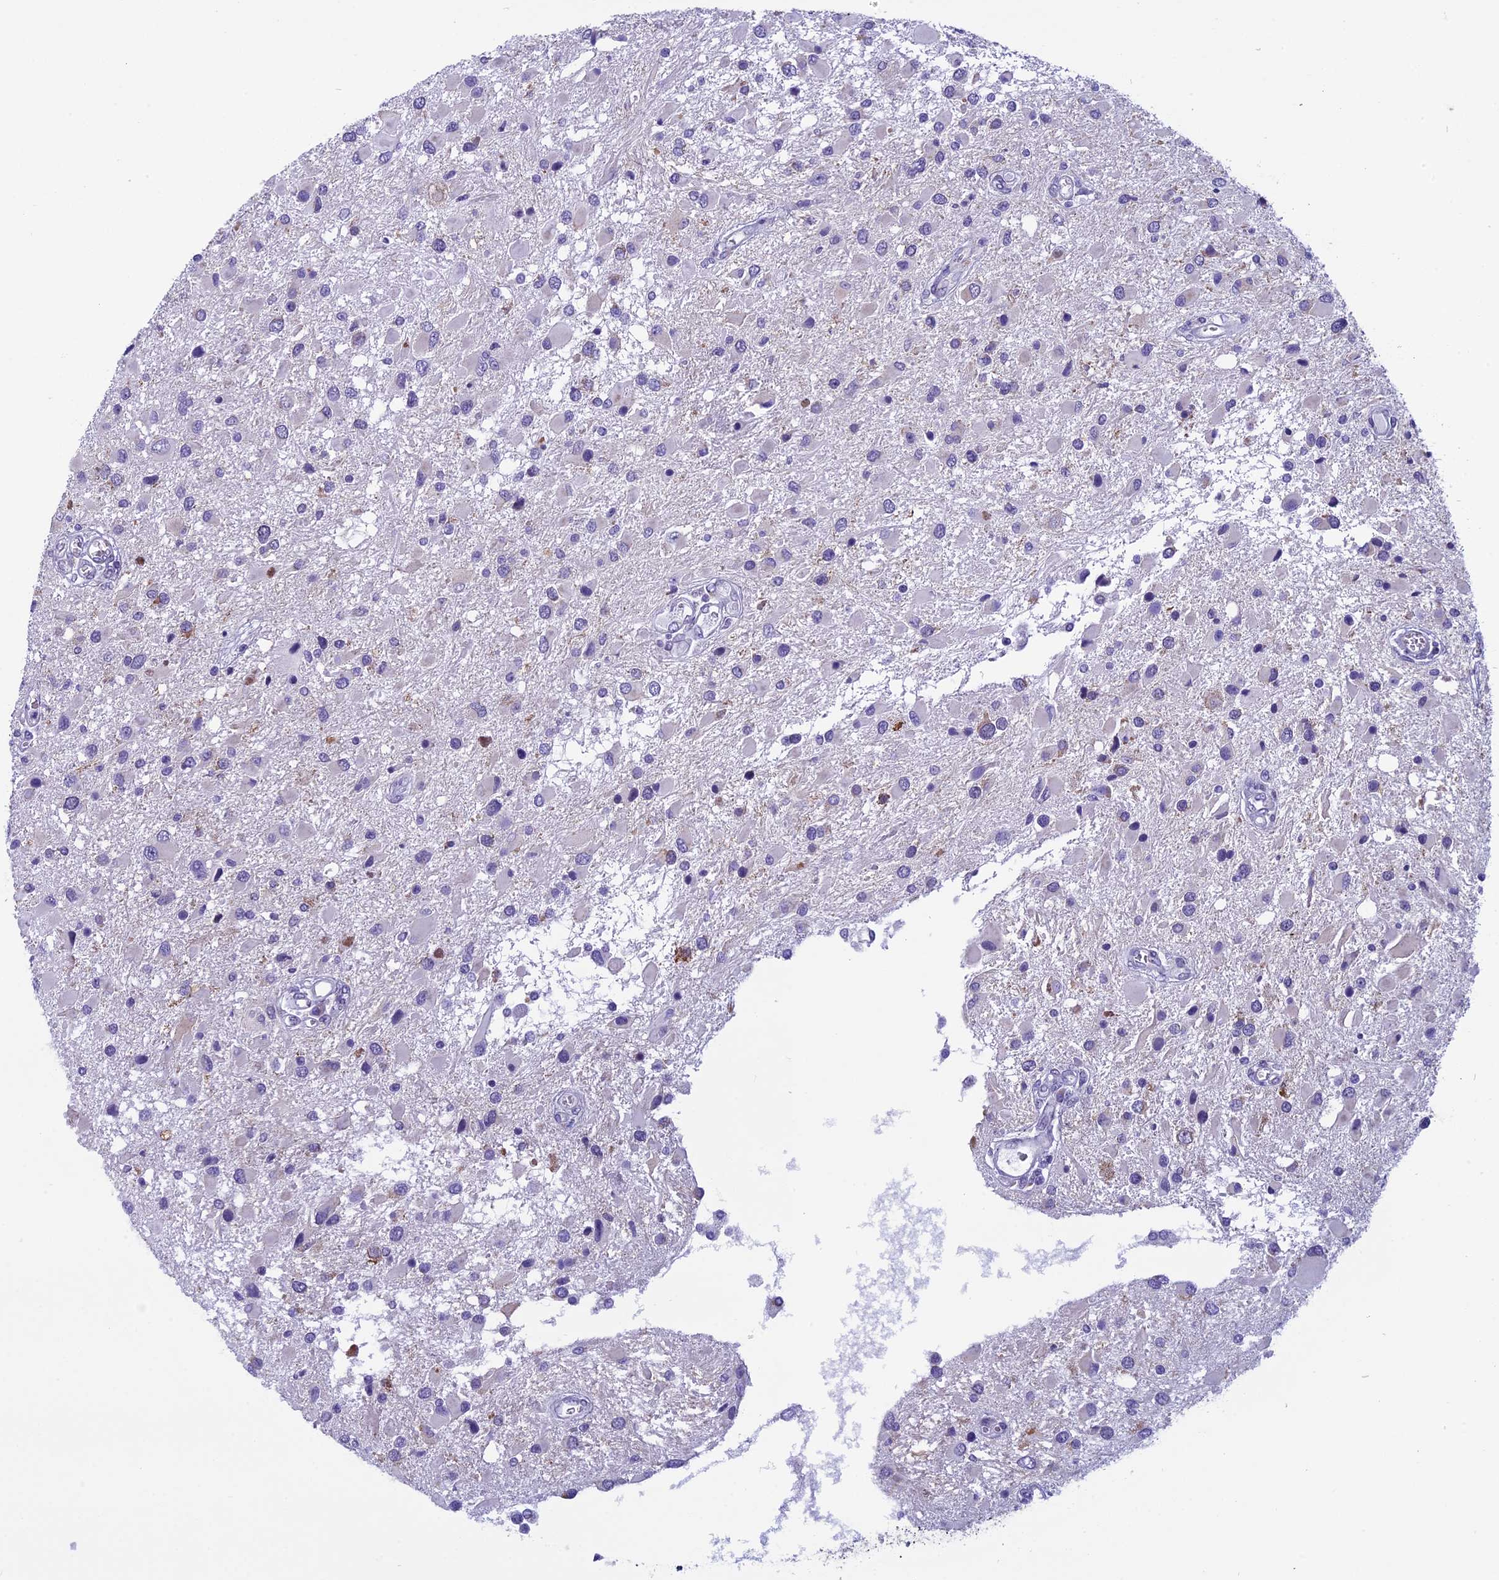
{"staining": {"intensity": "negative", "quantity": "none", "location": "none"}, "tissue": "glioma", "cell_type": "Tumor cells", "image_type": "cancer", "snomed": [{"axis": "morphology", "description": "Glioma, malignant, High grade"}, {"axis": "topography", "description": "Brain"}], "caption": "Tumor cells show no significant protein staining in glioma.", "gene": "ZNF317", "patient": {"sex": "male", "age": 53}}